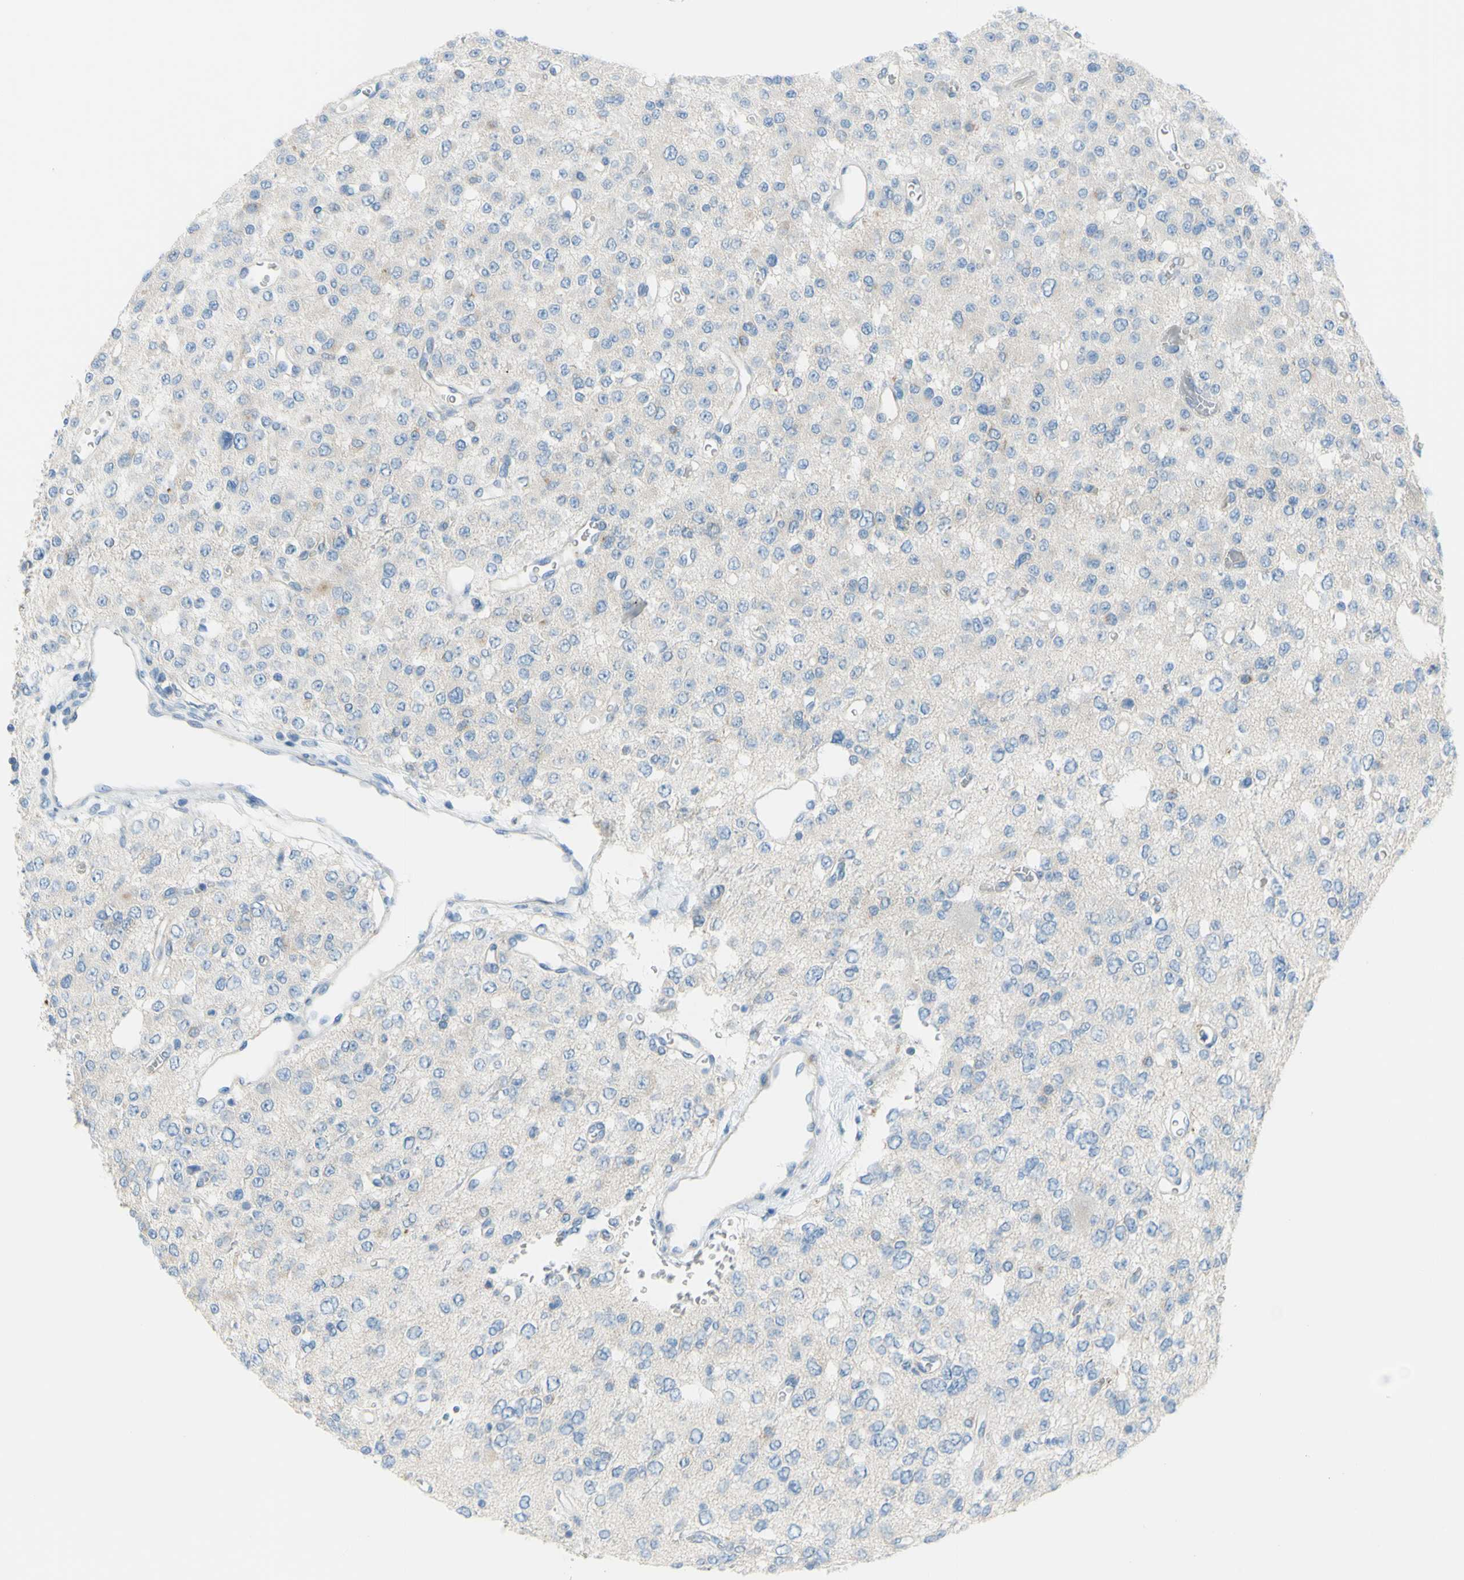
{"staining": {"intensity": "negative", "quantity": "none", "location": "none"}, "tissue": "glioma", "cell_type": "Tumor cells", "image_type": "cancer", "snomed": [{"axis": "morphology", "description": "Glioma, malignant, Low grade"}, {"axis": "topography", "description": "Brain"}], "caption": "Tumor cells show no significant protein positivity in glioma.", "gene": "FRMD4B", "patient": {"sex": "male", "age": 38}}